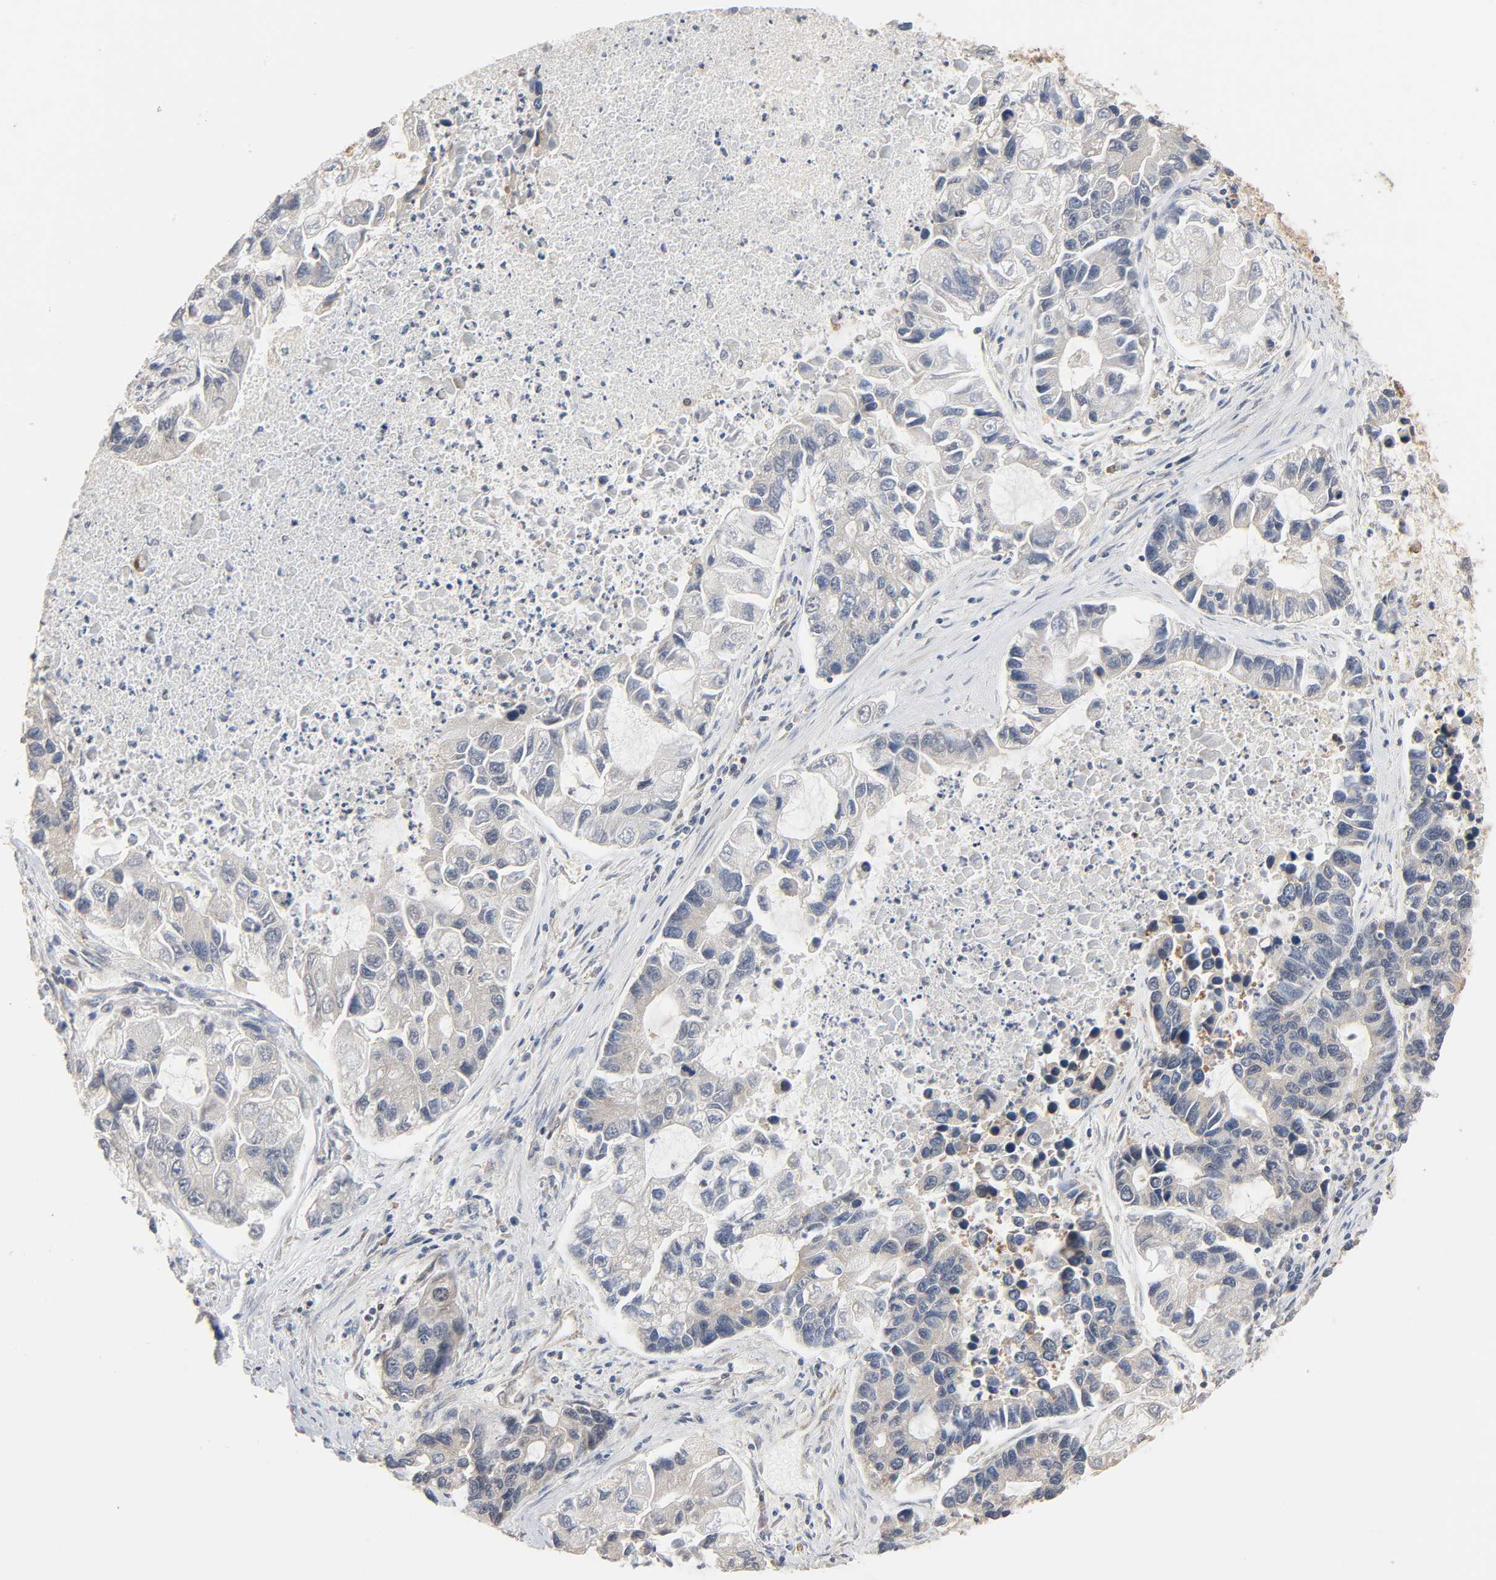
{"staining": {"intensity": "weak", "quantity": "25%-75%", "location": "cytoplasmic/membranous"}, "tissue": "lung cancer", "cell_type": "Tumor cells", "image_type": "cancer", "snomed": [{"axis": "morphology", "description": "Adenocarcinoma, NOS"}, {"axis": "topography", "description": "Lung"}], "caption": "IHC of adenocarcinoma (lung) demonstrates low levels of weak cytoplasmic/membranous positivity in approximately 25%-75% of tumor cells.", "gene": "NEMF", "patient": {"sex": "female", "age": 51}}